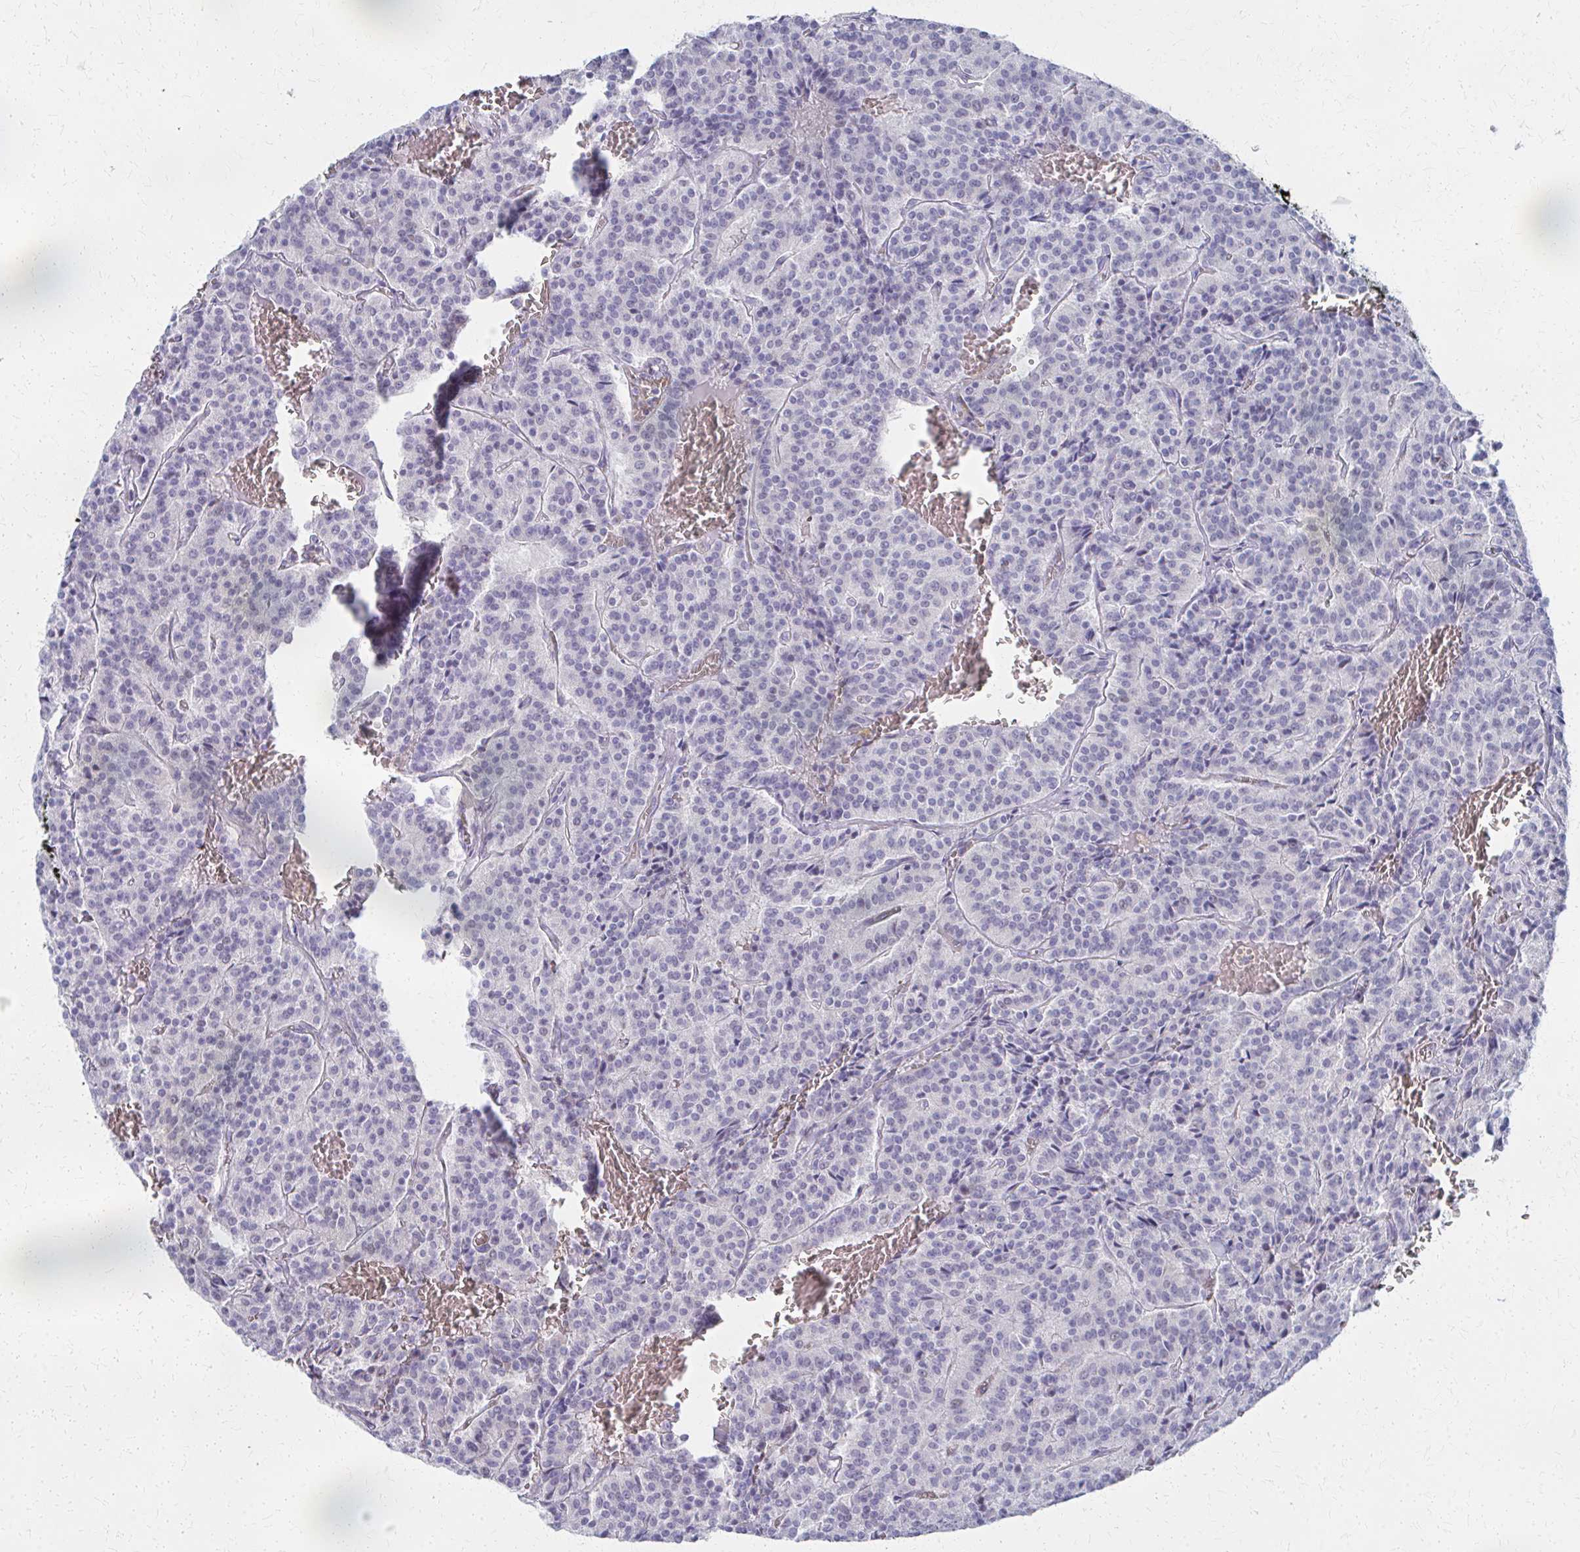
{"staining": {"intensity": "negative", "quantity": "none", "location": "none"}, "tissue": "carcinoid", "cell_type": "Tumor cells", "image_type": "cancer", "snomed": [{"axis": "morphology", "description": "Carcinoid, malignant, NOS"}, {"axis": "topography", "description": "Lung"}], "caption": "IHC micrograph of human carcinoid stained for a protein (brown), which displays no expression in tumor cells.", "gene": "MS4A2", "patient": {"sex": "male", "age": 70}}